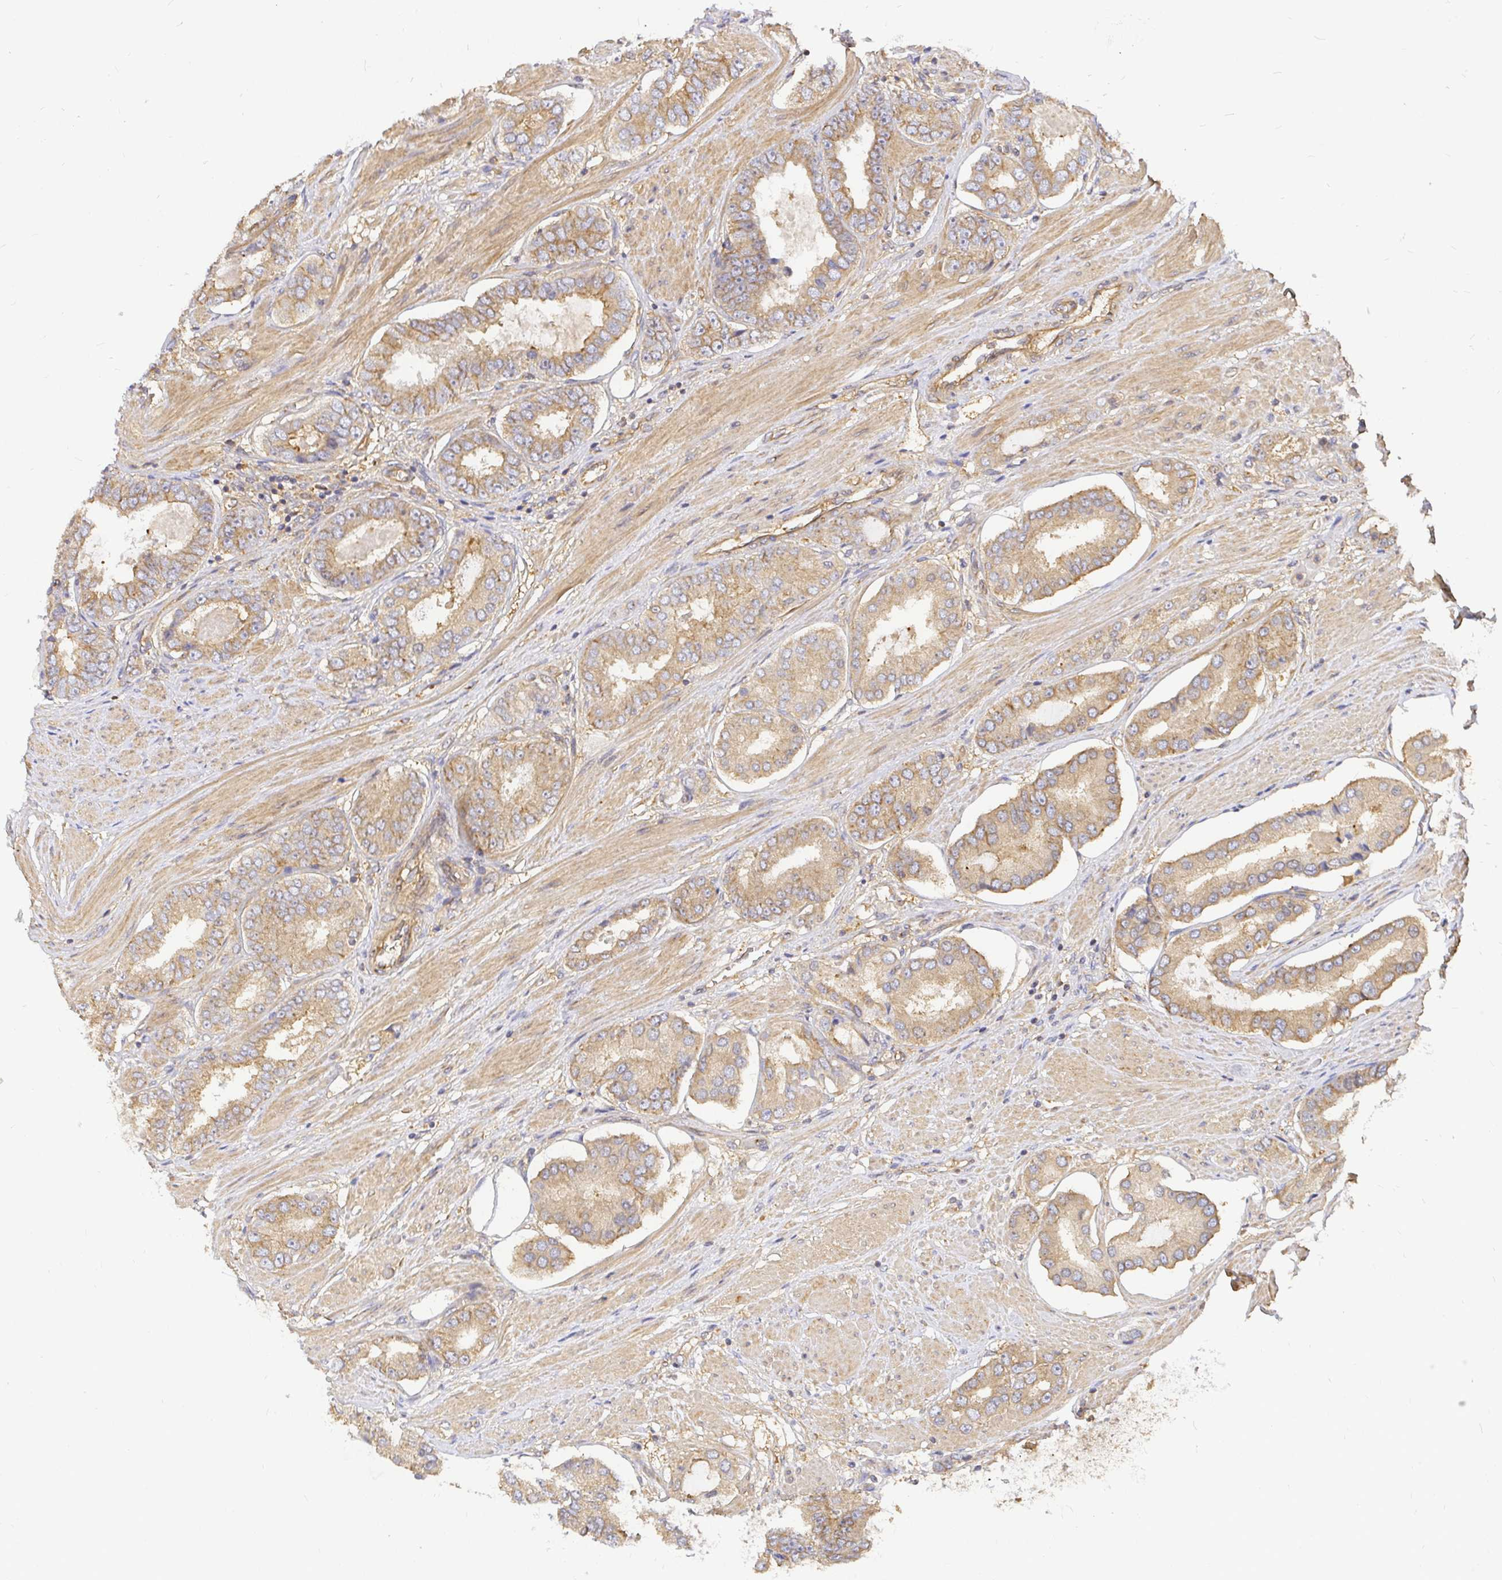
{"staining": {"intensity": "moderate", "quantity": ">75%", "location": "cytoplasmic/membranous"}, "tissue": "prostate cancer", "cell_type": "Tumor cells", "image_type": "cancer", "snomed": [{"axis": "morphology", "description": "Adenocarcinoma, High grade"}, {"axis": "topography", "description": "Prostate"}], "caption": "Protein staining by immunohistochemistry exhibits moderate cytoplasmic/membranous staining in approximately >75% of tumor cells in prostate cancer.", "gene": "KIF5B", "patient": {"sex": "male", "age": 63}}